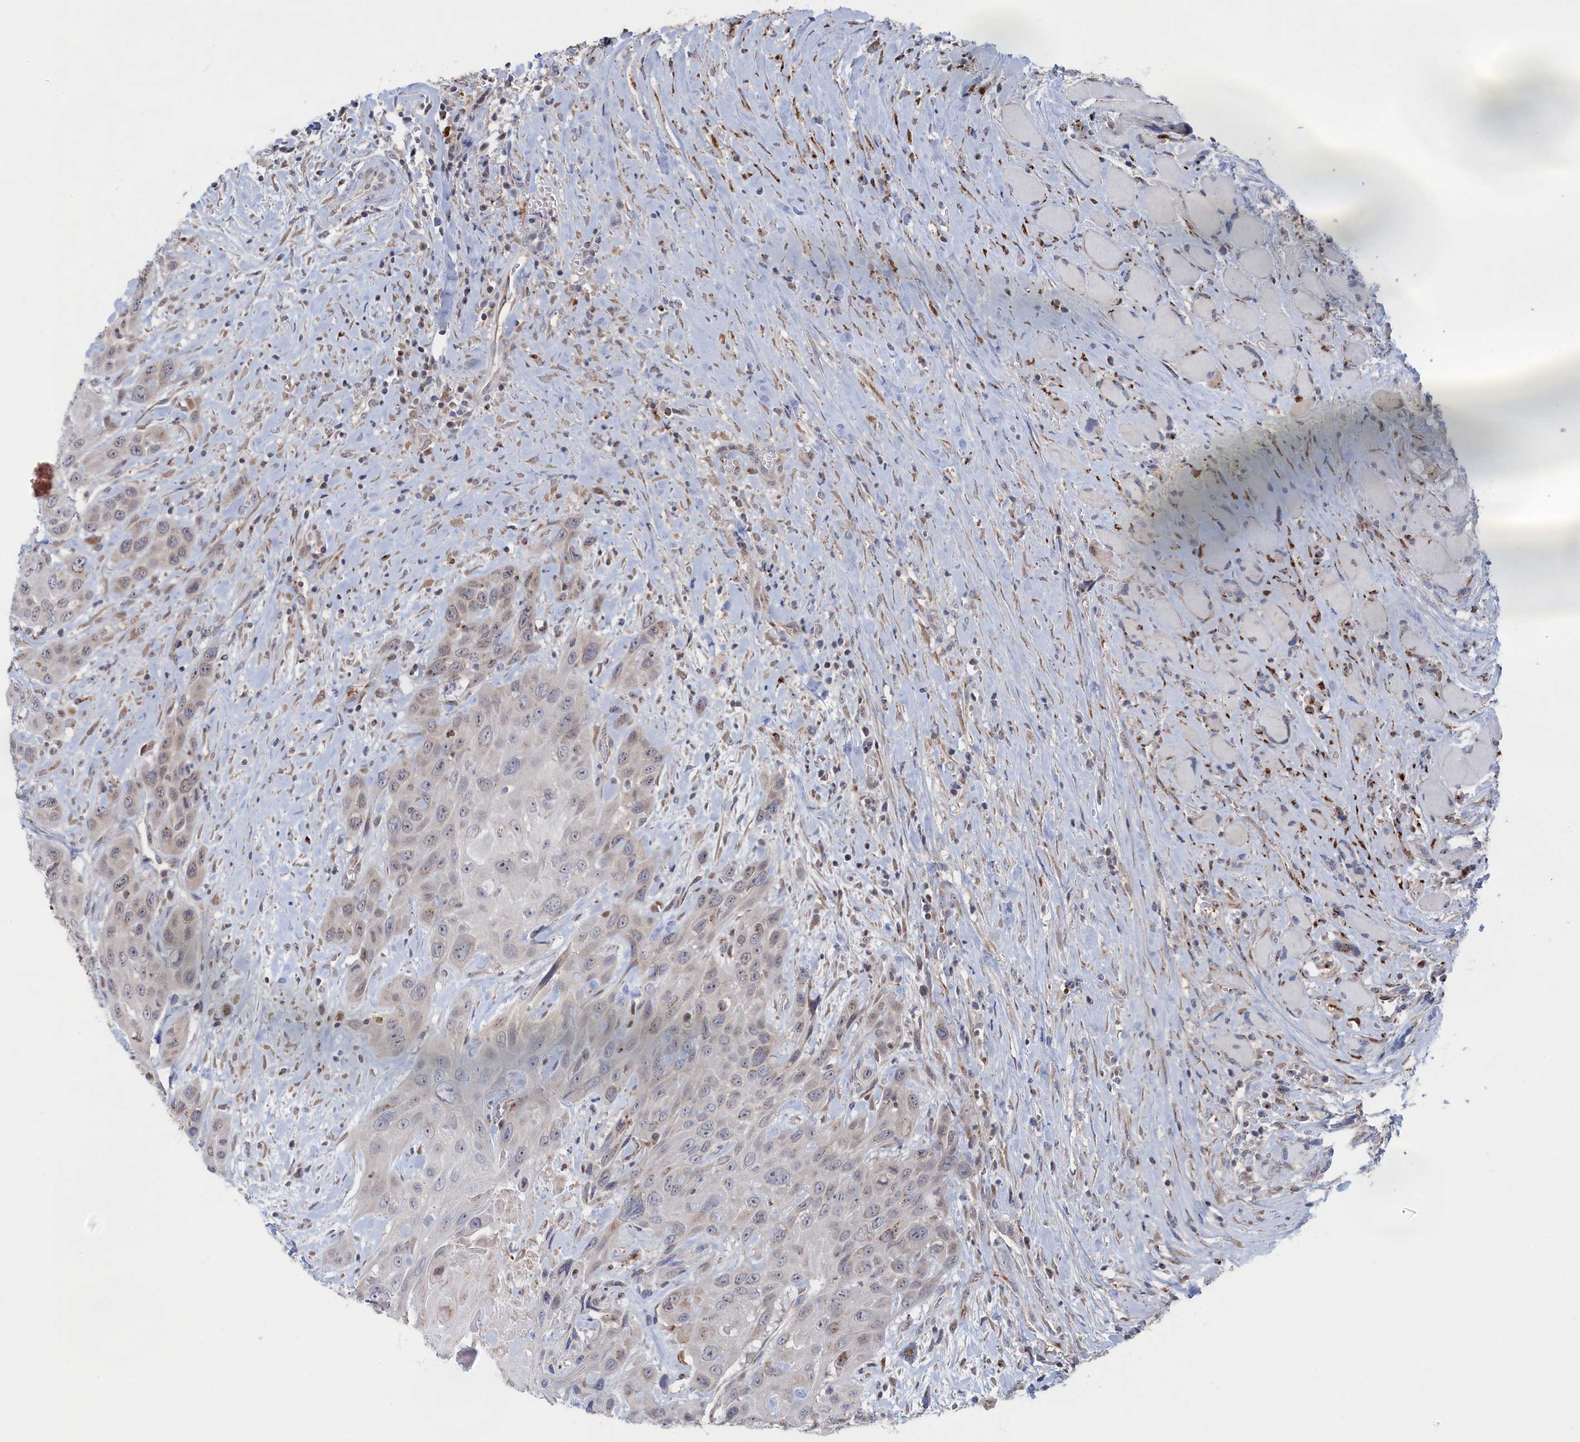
{"staining": {"intensity": "moderate", "quantity": "<25%", "location": "cytoplasmic/membranous"}, "tissue": "head and neck cancer", "cell_type": "Tumor cells", "image_type": "cancer", "snomed": [{"axis": "morphology", "description": "Squamous cell carcinoma, NOS"}, {"axis": "topography", "description": "Head-Neck"}], "caption": "Human head and neck cancer stained with a protein marker displays moderate staining in tumor cells.", "gene": "IRX1", "patient": {"sex": "male", "age": 81}}